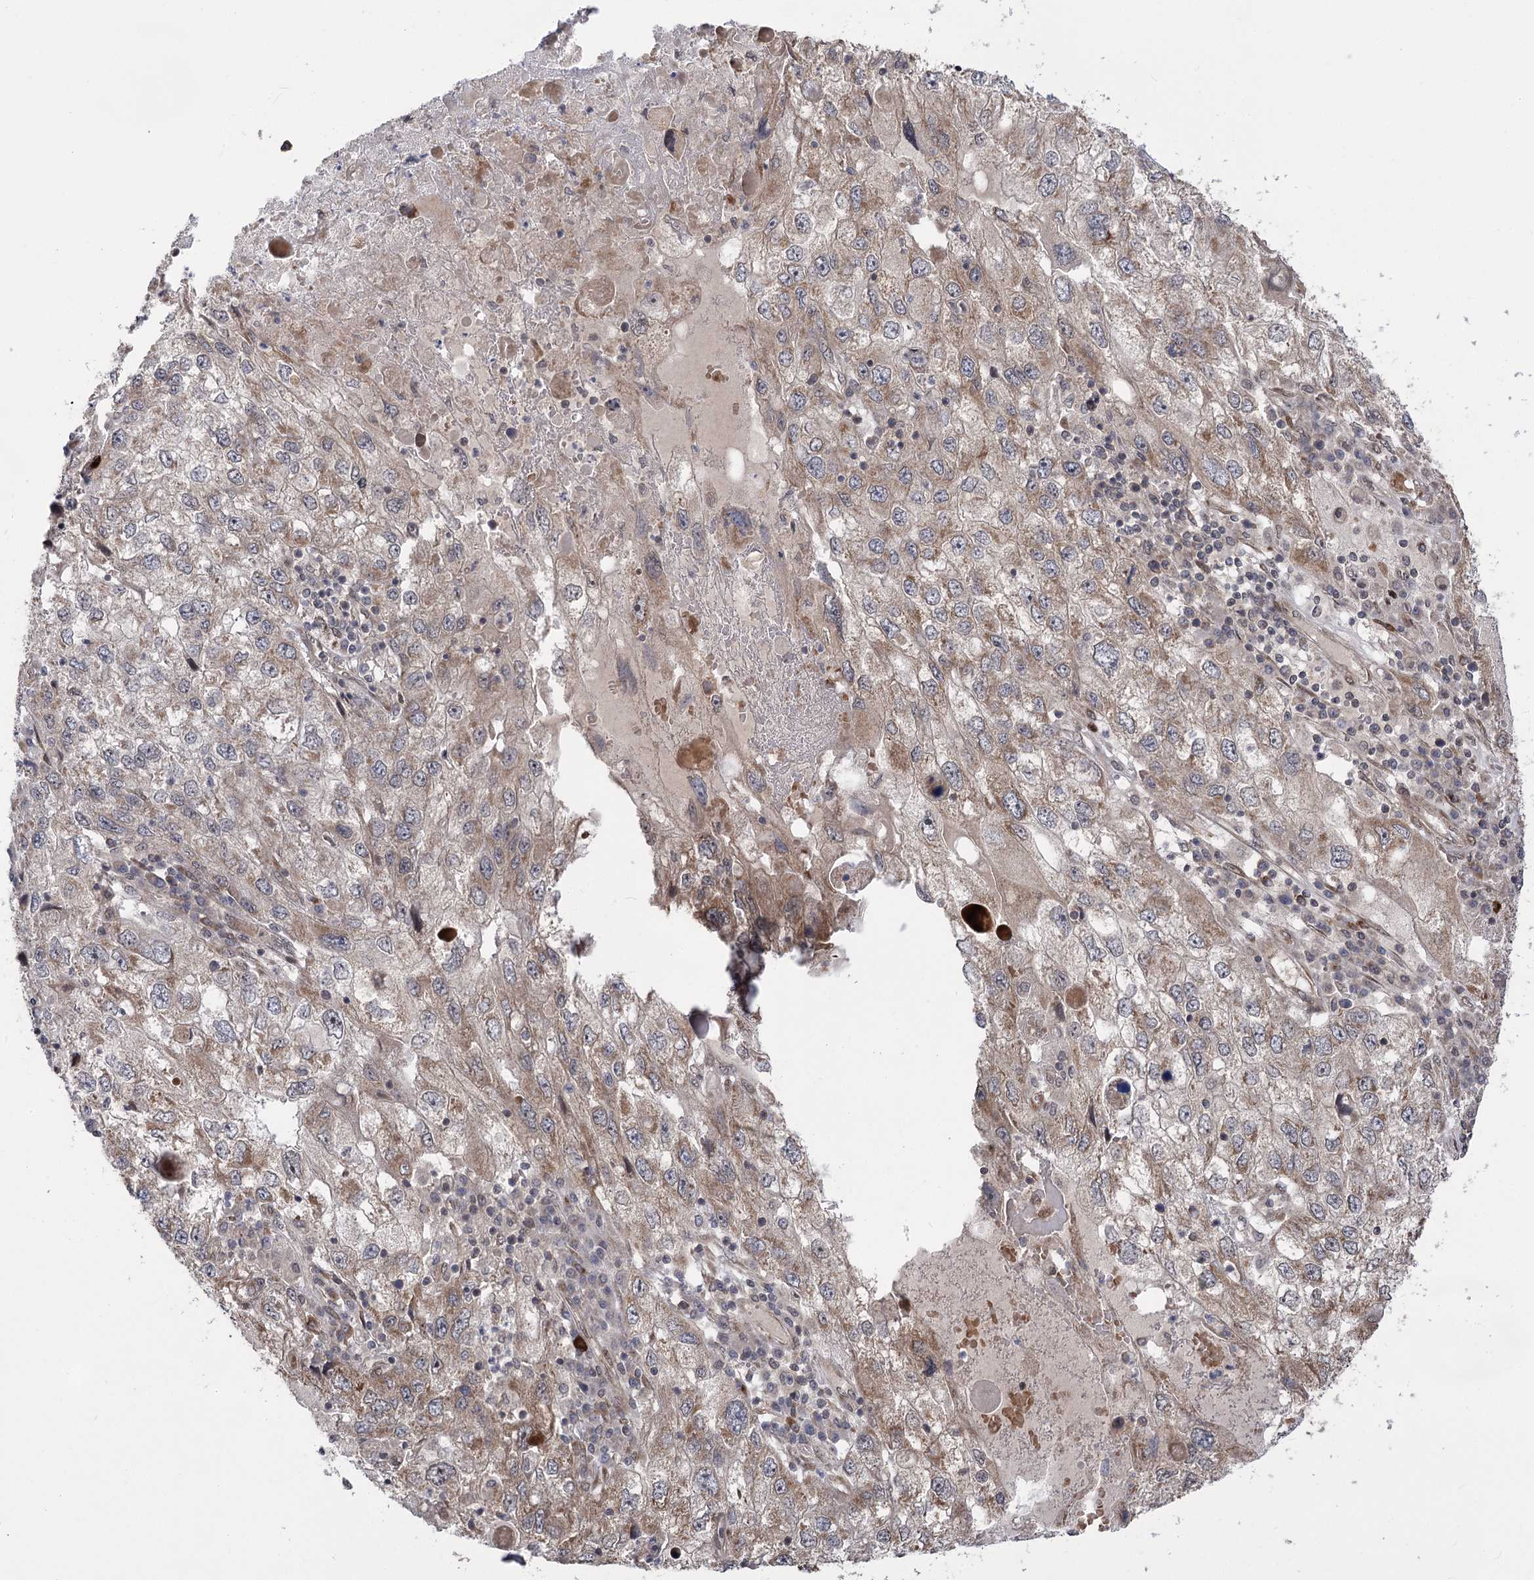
{"staining": {"intensity": "weak", "quantity": "25%-75%", "location": "cytoplasmic/membranous"}, "tissue": "endometrial cancer", "cell_type": "Tumor cells", "image_type": "cancer", "snomed": [{"axis": "morphology", "description": "Adenocarcinoma, NOS"}, {"axis": "topography", "description": "Endometrium"}], "caption": "A low amount of weak cytoplasmic/membranous positivity is seen in about 25%-75% of tumor cells in endometrial cancer tissue. (DAB (3,3'-diaminobenzidine) = brown stain, brightfield microscopy at high magnification).", "gene": "TENM2", "patient": {"sex": "female", "age": 49}}